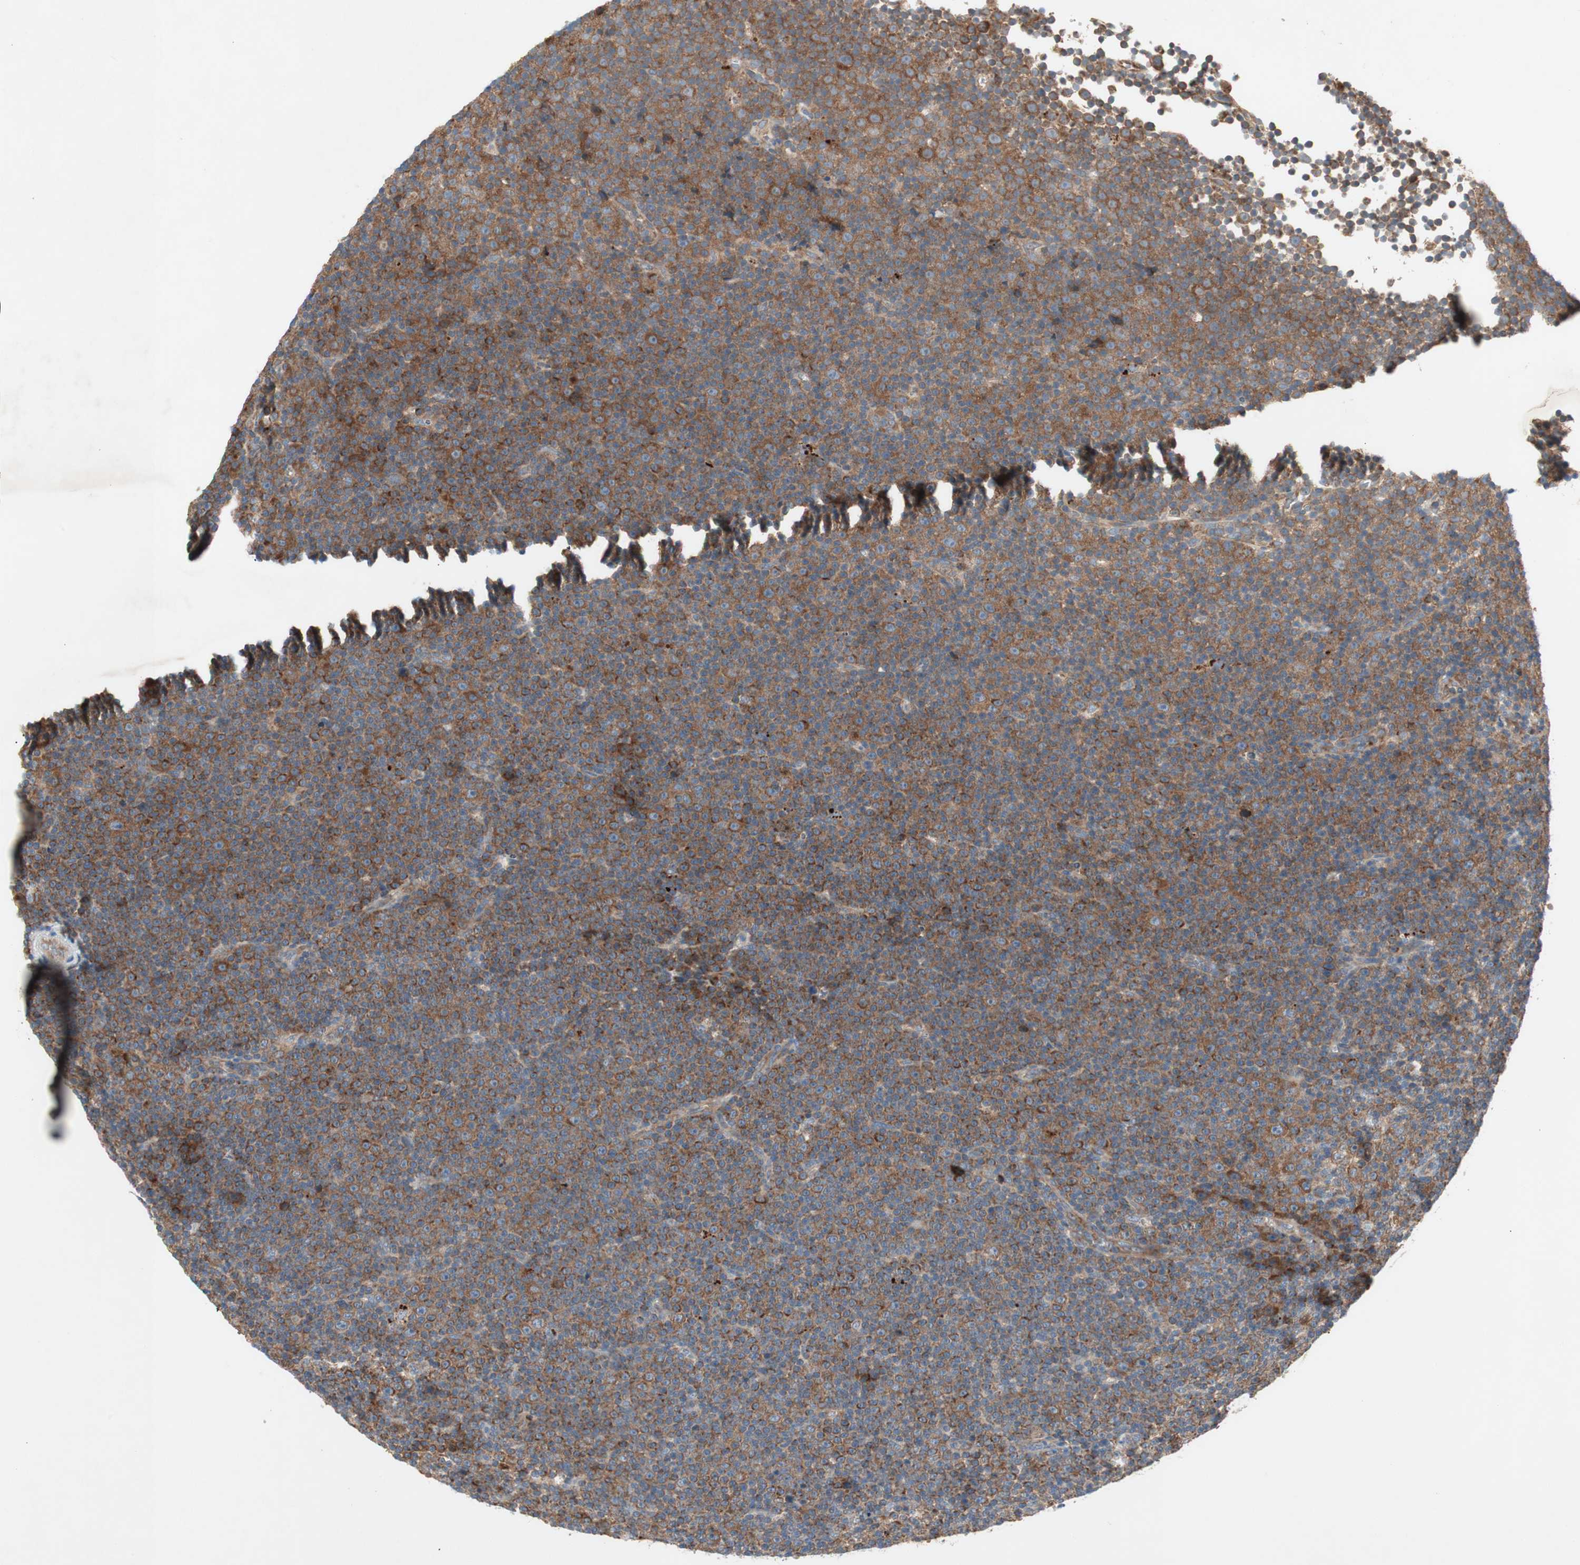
{"staining": {"intensity": "moderate", "quantity": ">75%", "location": "cytoplasmic/membranous"}, "tissue": "lymphoma", "cell_type": "Tumor cells", "image_type": "cancer", "snomed": [{"axis": "morphology", "description": "Malignant lymphoma, non-Hodgkin's type, Low grade"}, {"axis": "topography", "description": "Lymph node"}], "caption": "A high-resolution image shows IHC staining of low-grade malignant lymphoma, non-Hodgkin's type, which shows moderate cytoplasmic/membranous staining in about >75% of tumor cells. (DAB IHC with brightfield microscopy, high magnification).", "gene": "RPL23", "patient": {"sex": "female", "age": 67}}